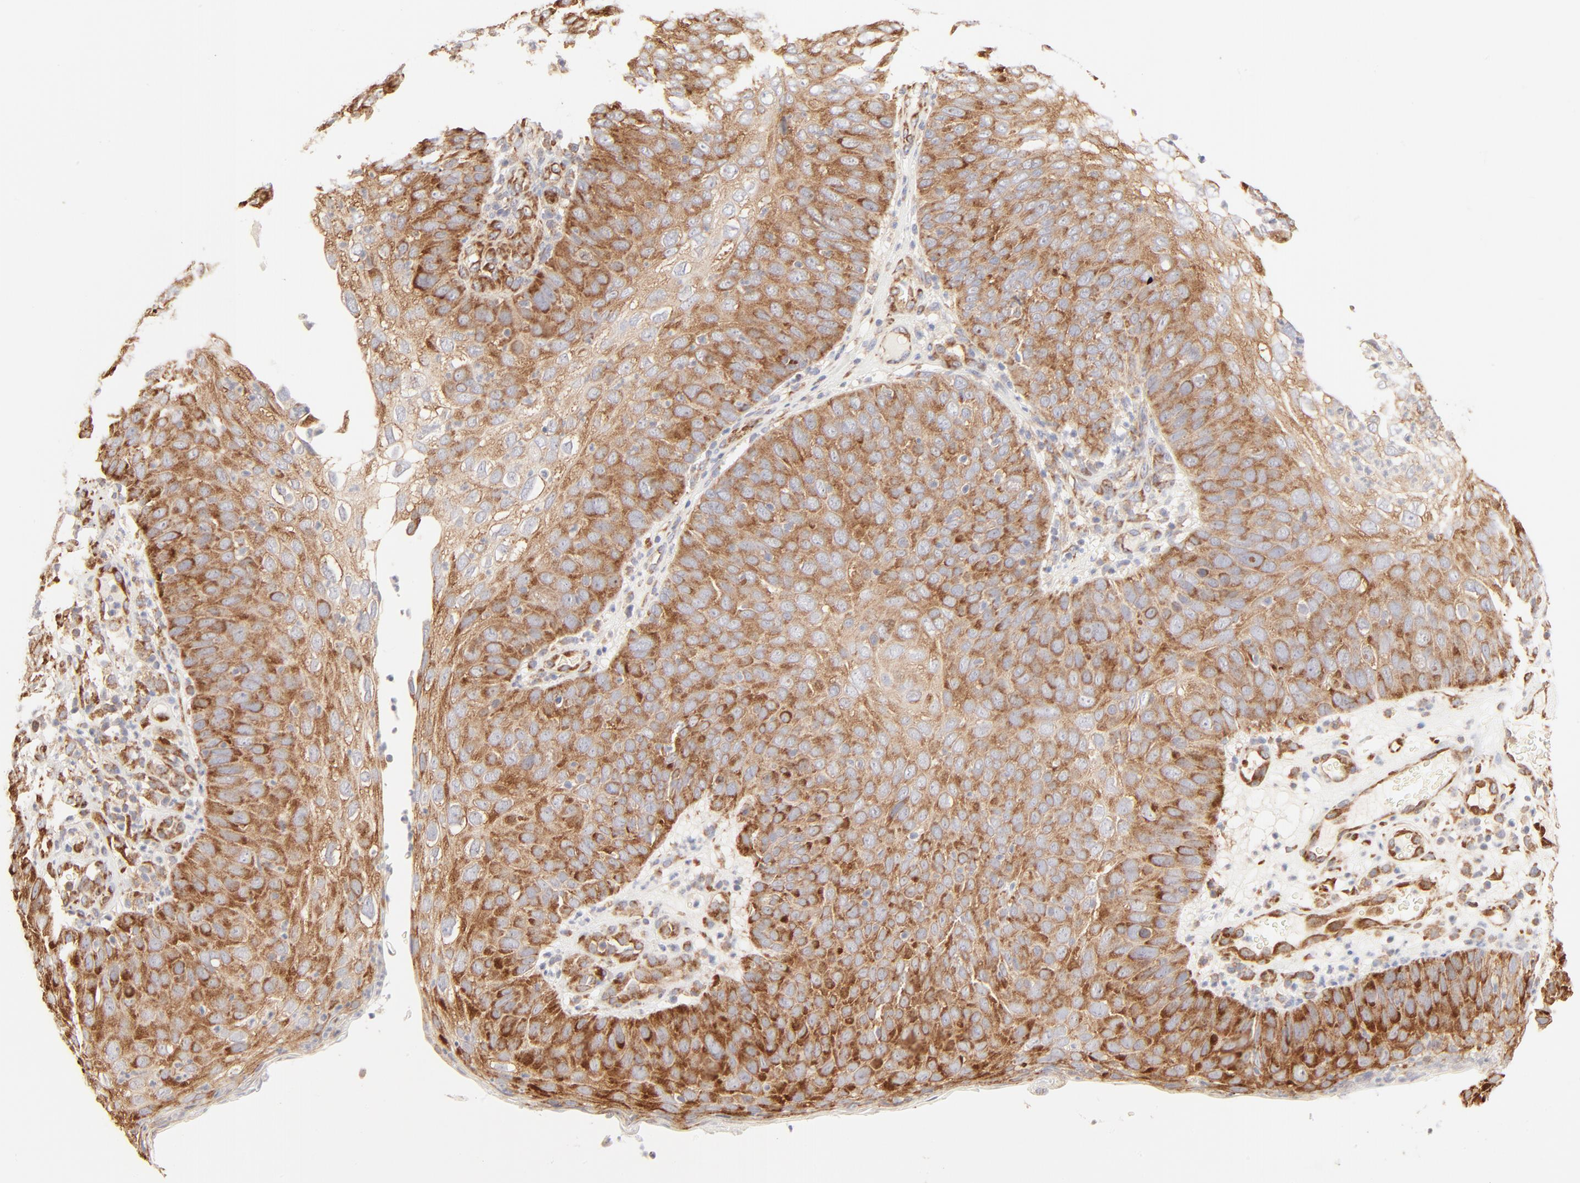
{"staining": {"intensity": "moderate", "quantity": ">75%", "location": "cytoplasmic/membranous"}, "tissue": "skin cancer", "cell_type": "Tumor cells", "image_type": "cancer", "snomed": [{"axis": "morphology", "description": "Squamous cell carcinoma, NOS"}, {"axis": "topography", "description": "Skin"}], "caption": "High-power microscopy captured an immunohistochemistry image of squamous cell carcinoma (skin), revealing moderate cytoplasmic/membranous staining in approximately >75% of tumor cells.", "gene": "RPS20", "patient": {"sex": "male", "age": 87}}